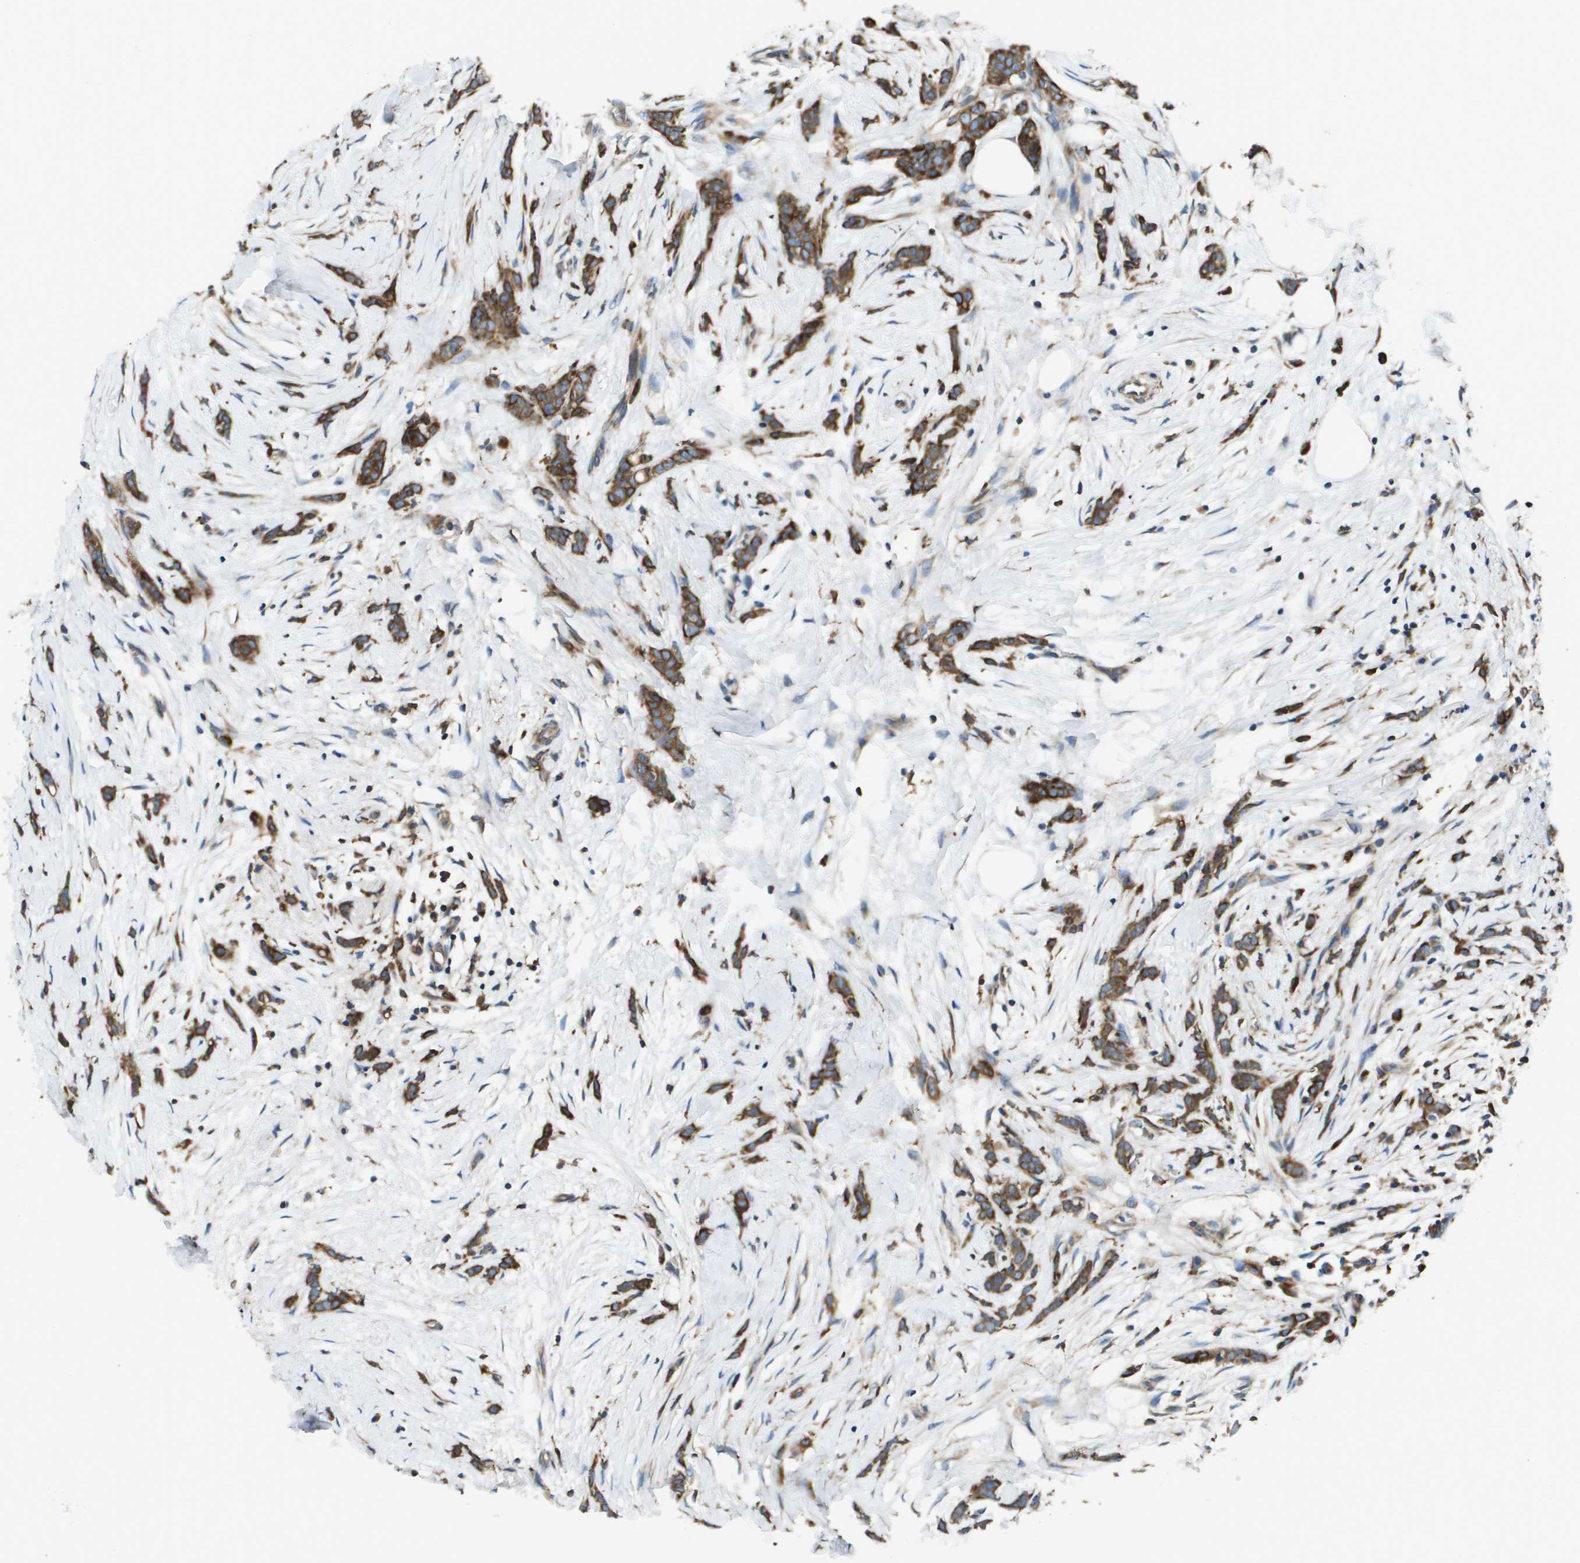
{"staining": {"intensity": "moderate", "quantity": ">75%", "location": "cytoplasmic/membranous"}, "tissue": "breast cancer", "cell_type": "Tumor cells", "image_type": "cancer", "snomed": [{"axis": "morphology", "description": "Lobular carcinoma, in situ"}, {"axis": "morphology", "description": "Lobular carcinoma"}, {"axis": "topography", "description": "Breast"}], "caption": "Protein expression analysis of human breast cancer (lobular carcinoma) reveals moderate cytoplasmic/membranous positivity in about >75% of tumor cells. (DAB (3,3'-diaminobenzidine) IHC, brown staining for protein, blue staining for nuclei).", "gene": "CNPY3", "patient": {"sex": "female", "age": 41}}